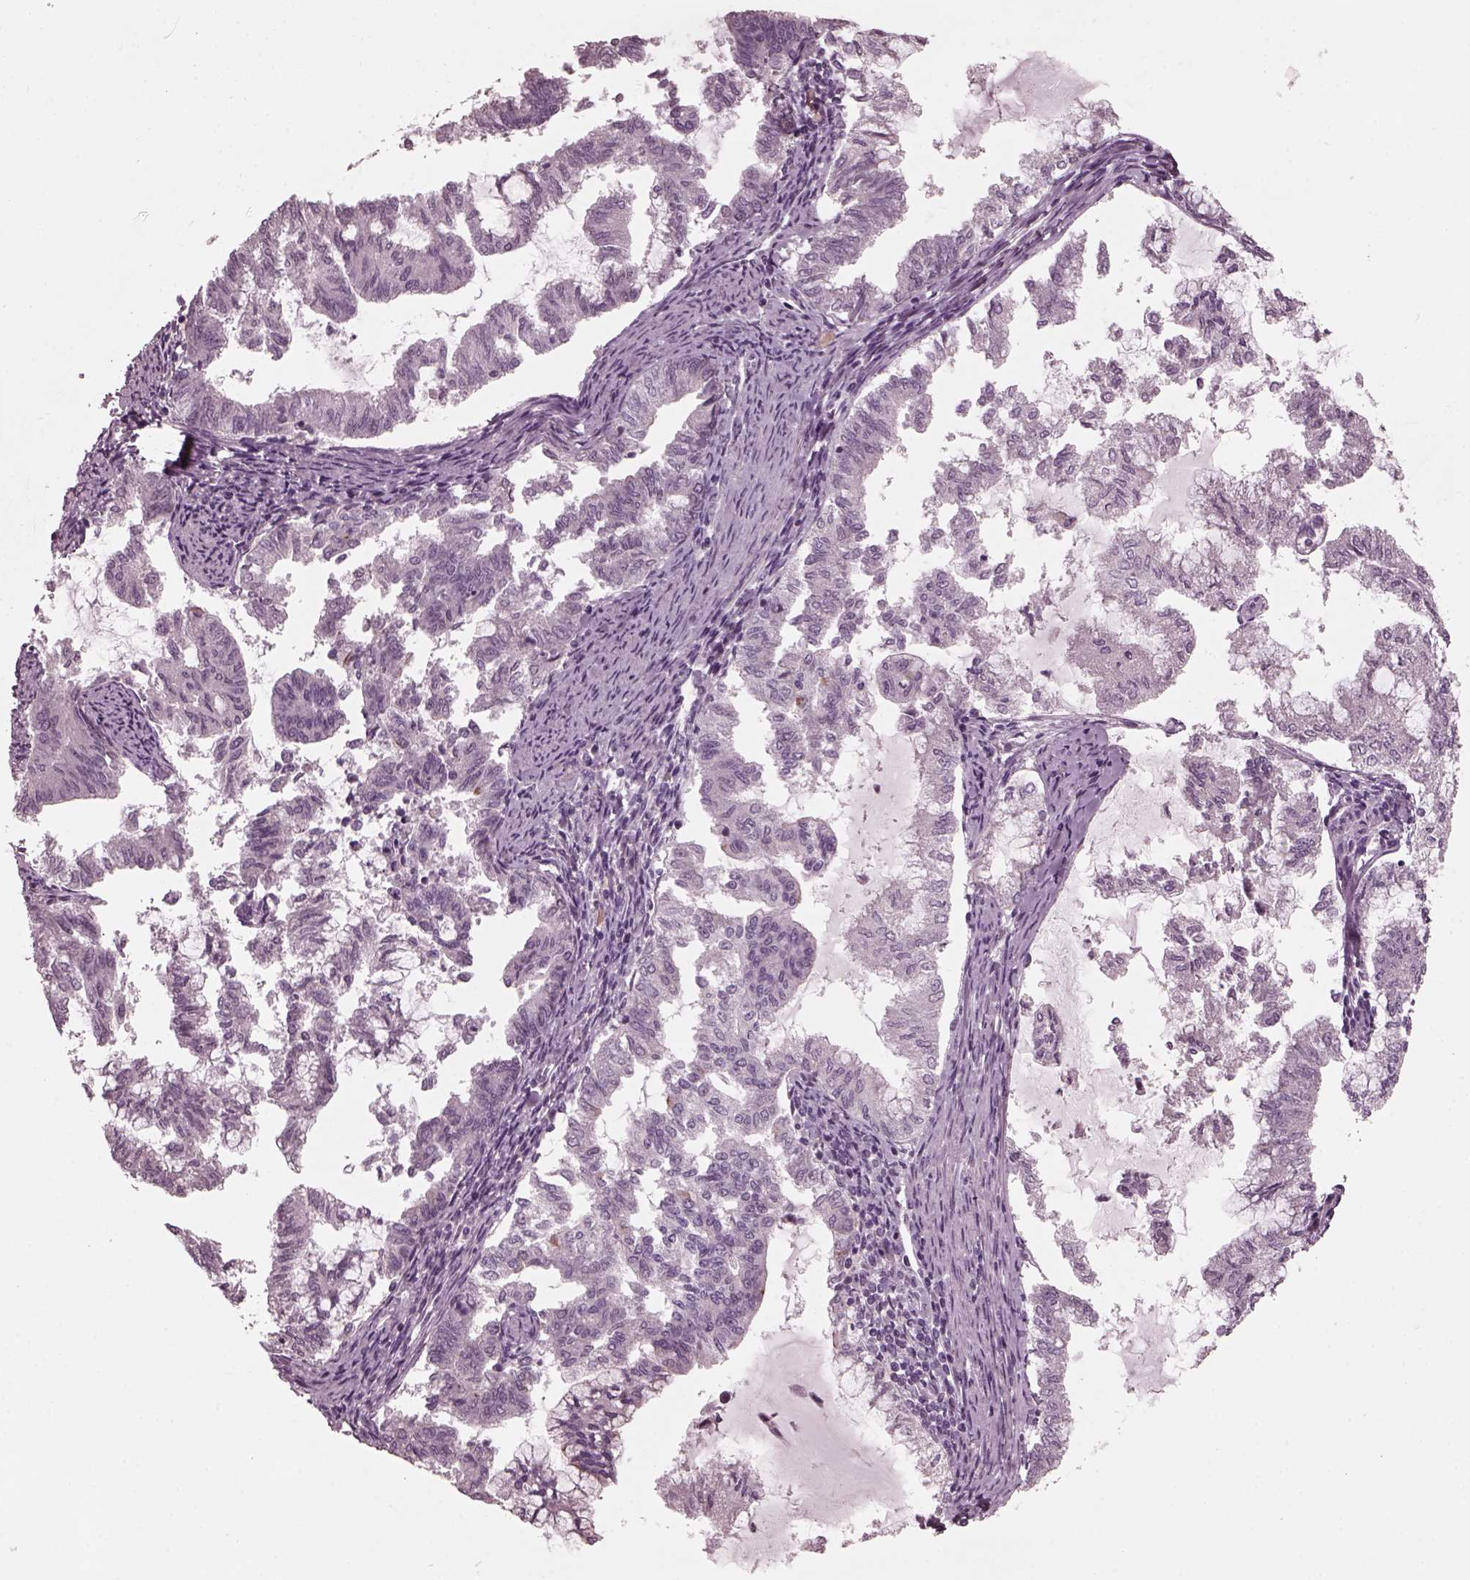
{"staining": {"intensity": "negative", "quantity": "none", "location": "none"}, "tissue": "endometrial cancer", "cell_type": "Tumor cells", "image_type": "cancer", "snomed": [{"axis": "morphology", "description": "Adenocarcinoma, NOS"}, {"axis": "topography", "description": "Endometrium"}], "caption": "Image shows no significant protein expression in tumor cells of endometrial cancer.", "gene": "SAXO1", "patient": {"sex": "female", "age": 79}}